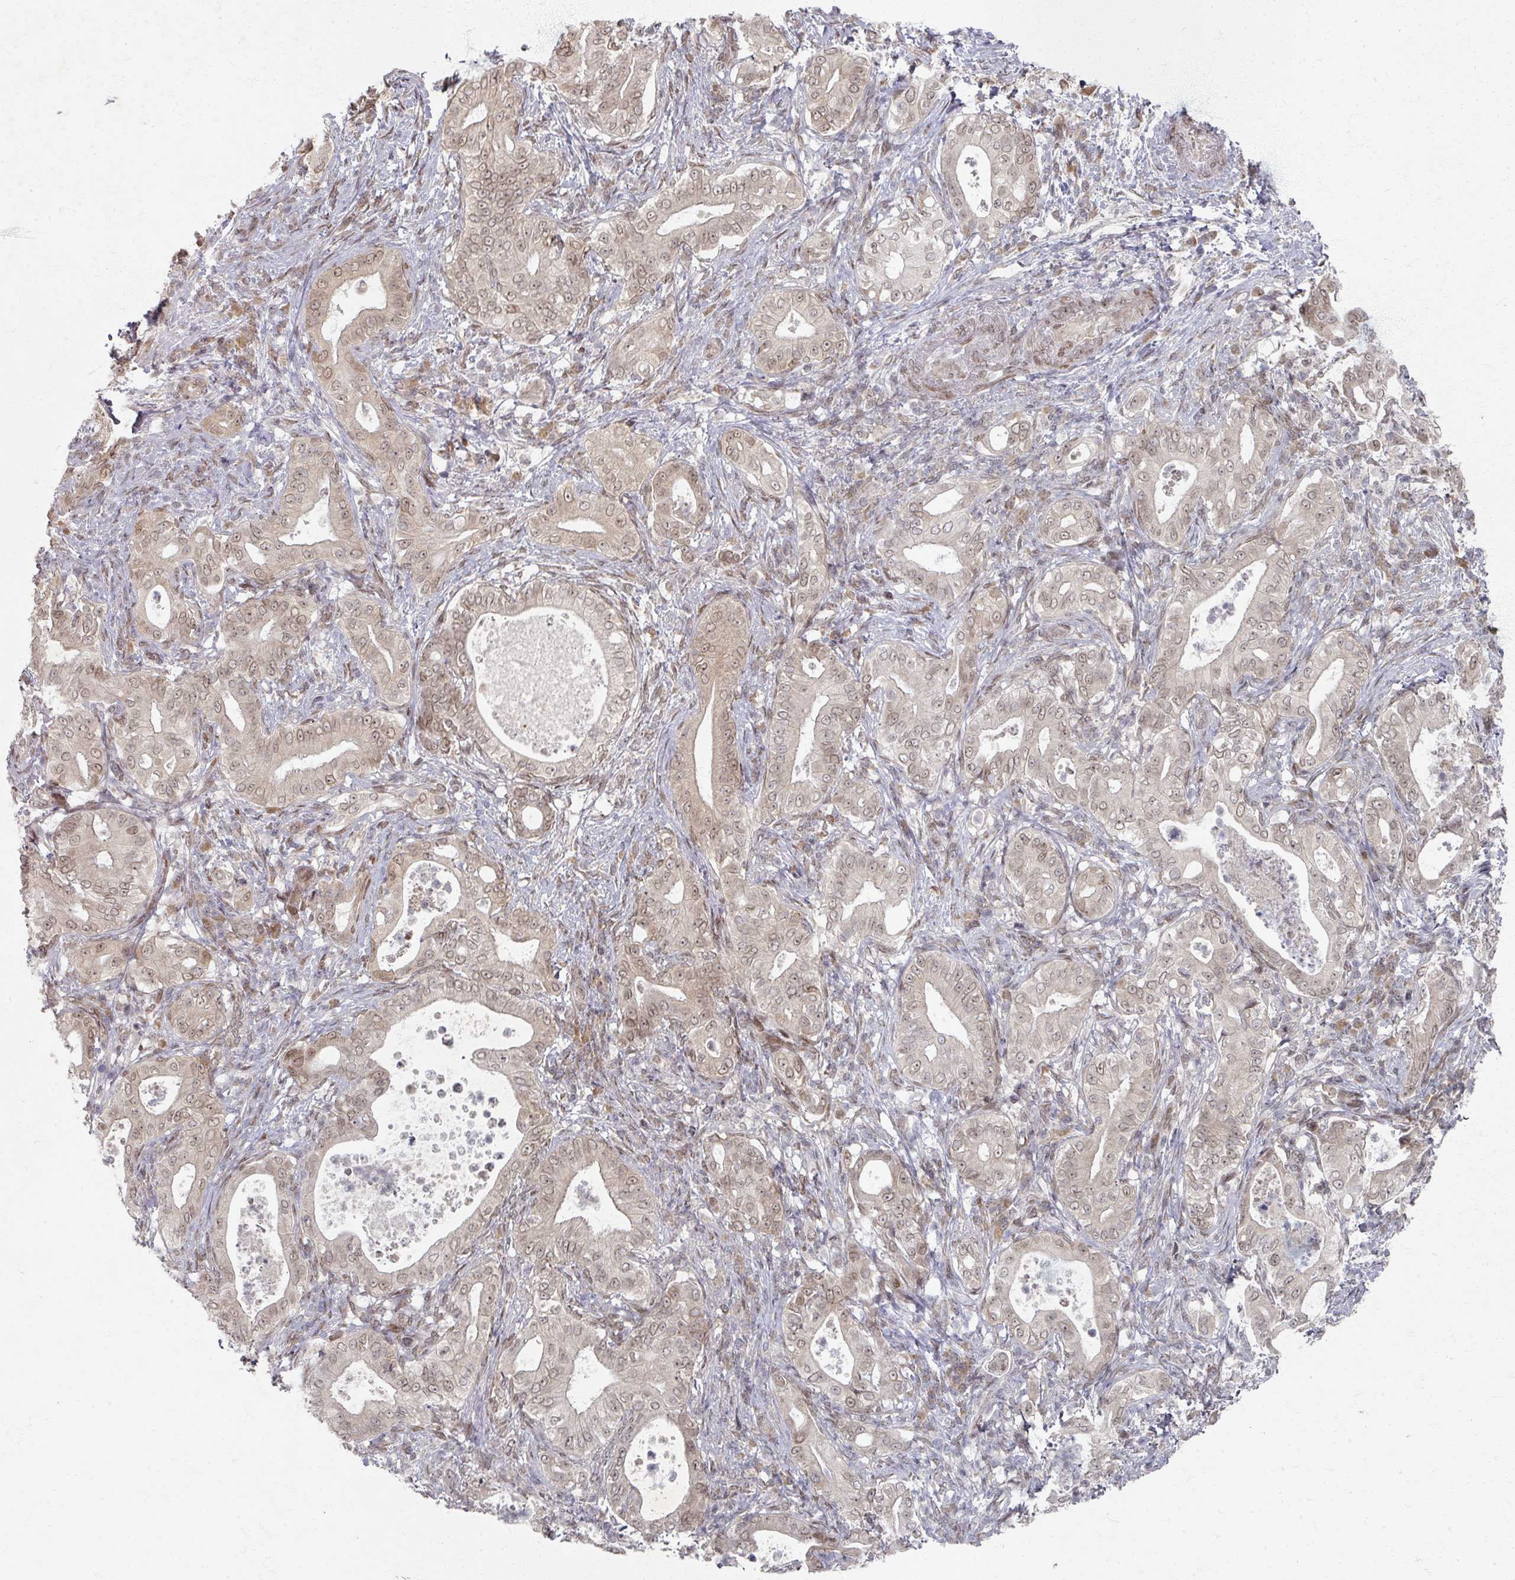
{"staining": {"intensity": "weak", "quantity": ">75%", "location": "nuclear"}, "tissue": "pancreatic cancer", "cell_type": "Tumor cells", "image_type": "cancer", "snomed": [{"axis": "morphology", "description": "Adenocarcinoma, NOS"}, {"axis": "topography", "description": "Pancreas"}], "caption": "Protein staining of pancreatic cancer tissue demonstrates weak nuclear positivity in approximately >75% of tumor cells.", "gene": "PSKH1", "patient": {"sex": "male", "age": 71}}